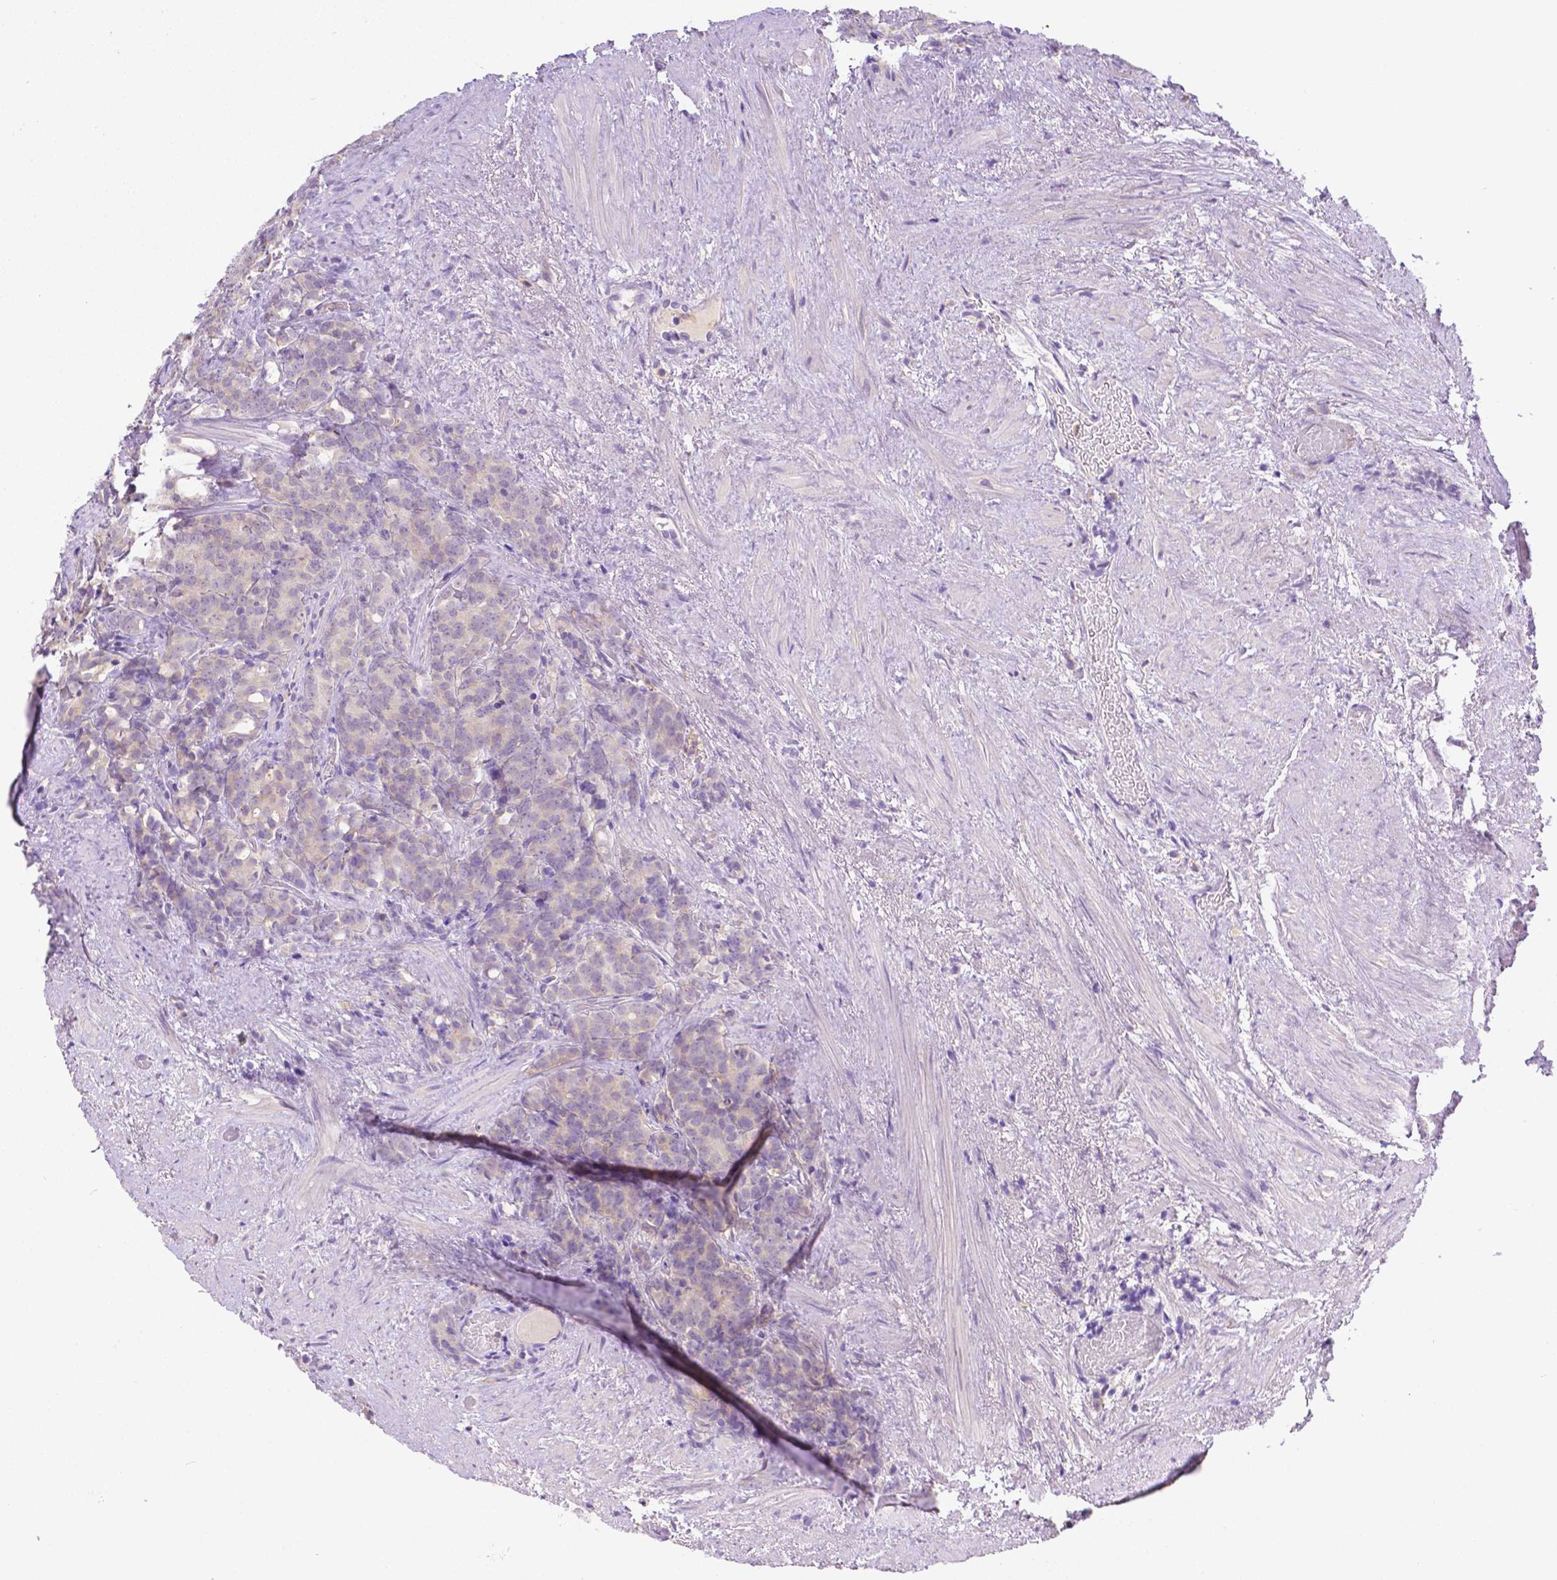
{"staining": {"intensity": "negative", "quantity": "none", "location": "none"}, "tissue": "prostate cancer", "cell_type": "Tumor cells", "image_type": "cancer", "snomed": [{"axis": "morphology", "description": "Adenocarcinoma, High grade"}, {"axis": "topography", "description": "Prostate"}], "caption": "Immunohistochemical staining of human high-grade adenocarcinoma (prostate) exhibits no significant positivity in tumor cells.", "gene": "NXPH2", "patient": {"sex": "male", "age": 84}}